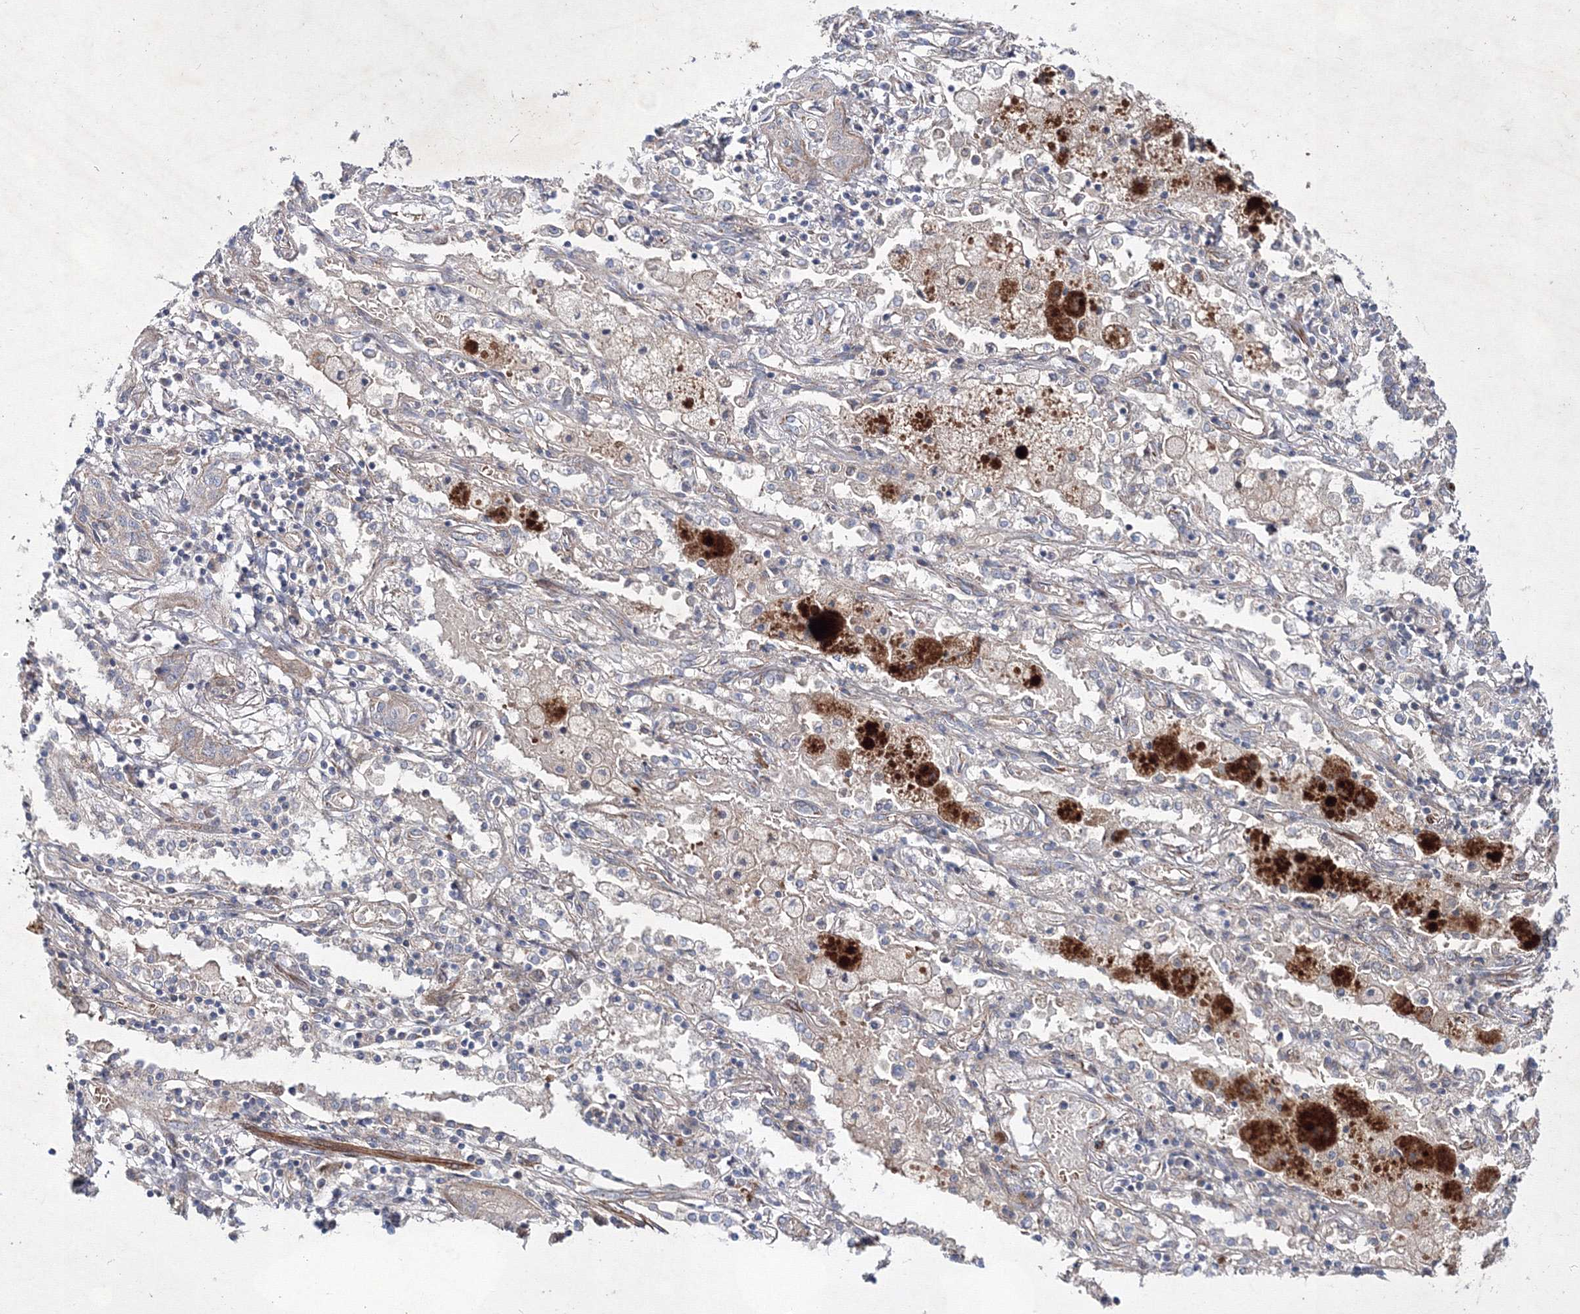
{"staining": {"intensity": "weak", "quantity": "<25%", "location": "cytoplasmic/membranous"}, "tissue": "lung cancer", "cell_type": "Tumor cells", "image_type": "cancer", "snomed": [{"axis": "morphology", "description": "Squamous cell carcinoma, NOS"}, {"axis": "topography", "description": "Lung"}], "caption": "Immunohistochemistry (IHC) of lung cancer (squamous cell carcinoma) demonstrates no positivity in tumor cells.", "gene": "GFM1", "patient": {"sex": "female", "age": 47}}